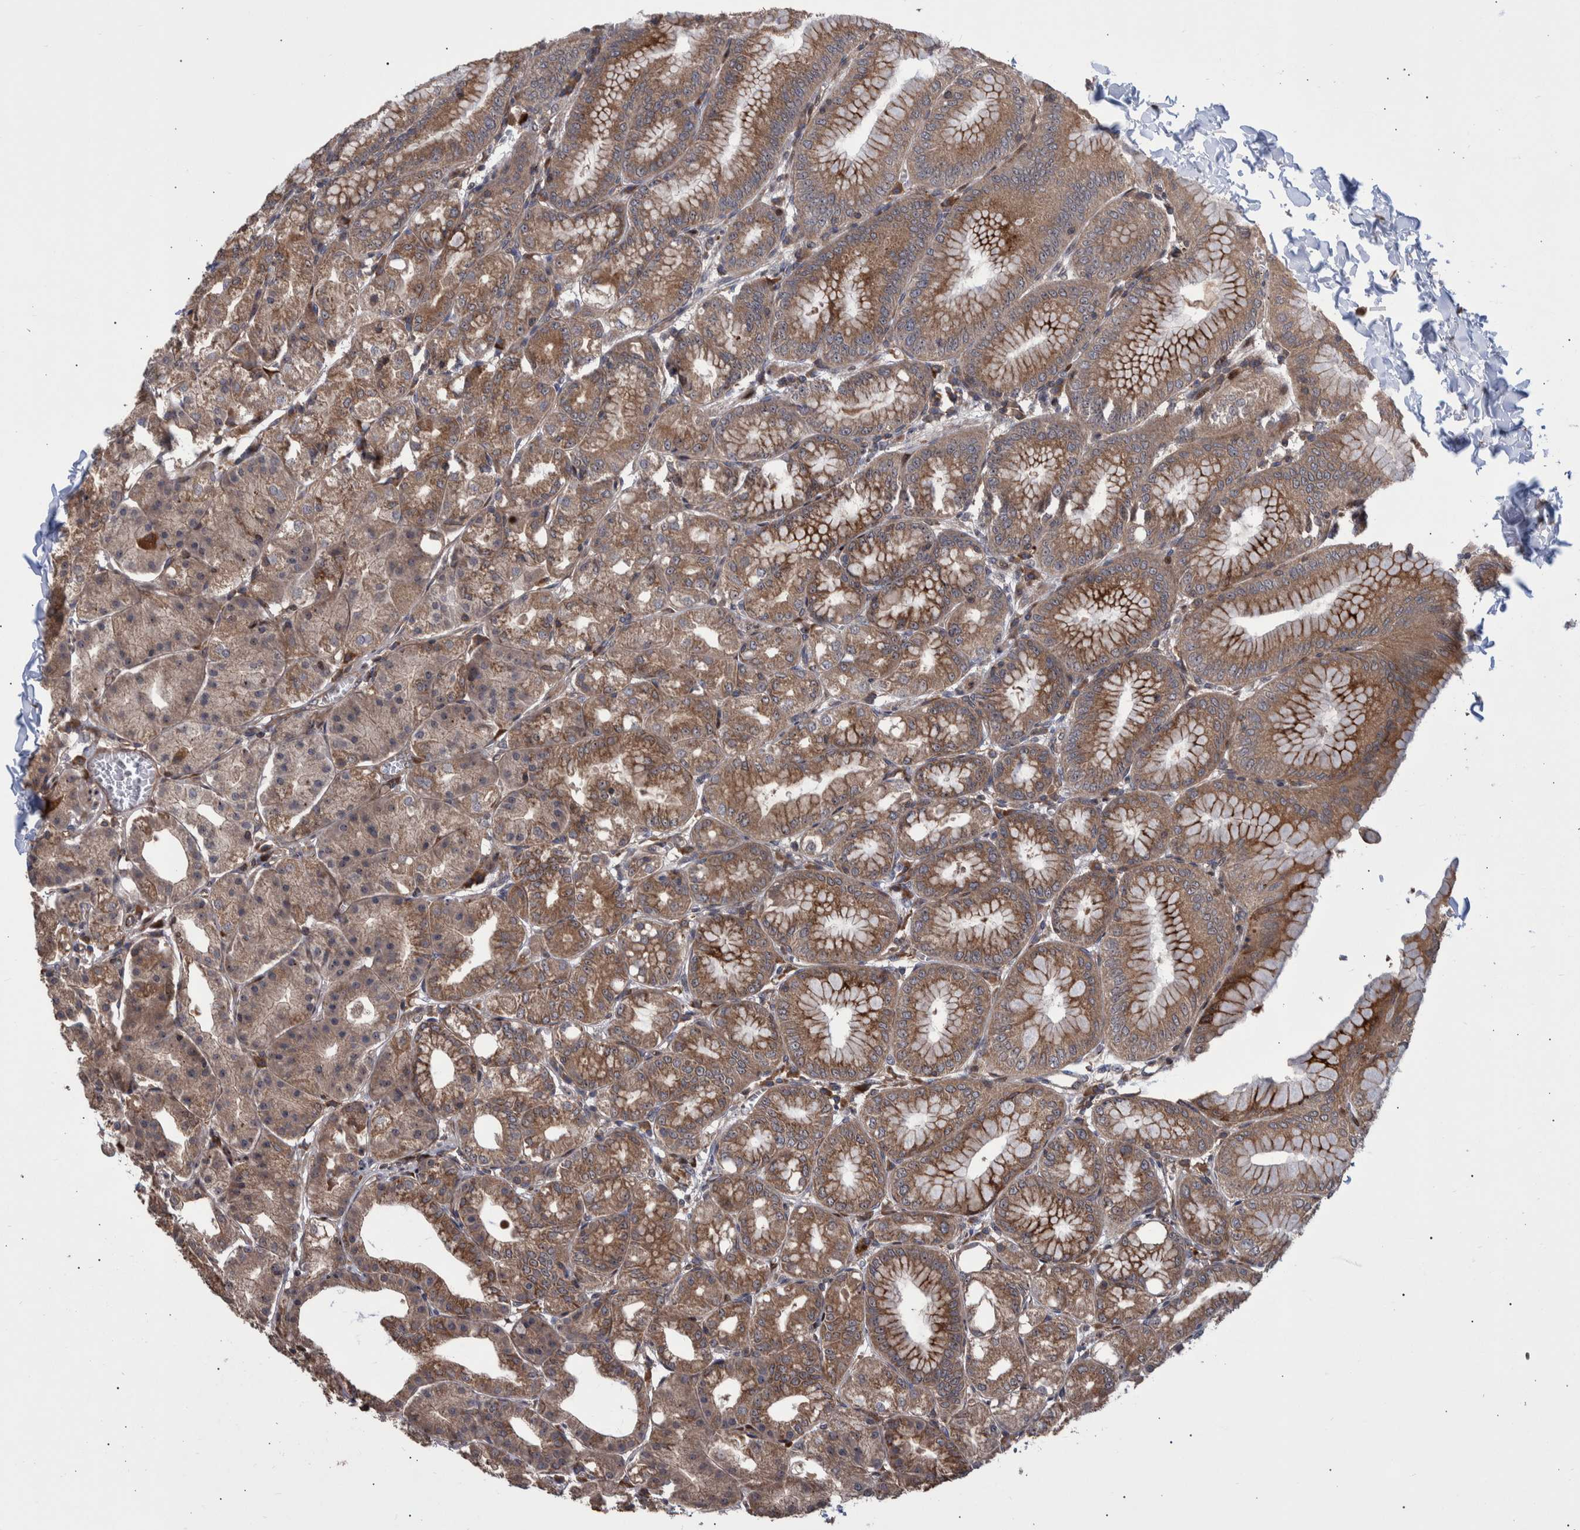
{"staining": {"intensity": "strong", "quantity": ">75%", "location": "cytoplasmic/membranous"}, "tissue": "stomach", "cell_type": "Glandular cells", "image_type": "normal", "snomed": [{"axis": "morphology", "description": "Normal tissue, NOS"}, {"axis": "topography", "description": "Stomach, lower"}], "caption": "Immunohistochemistry (IHC) (DAB (3,3'-diaminobenzidine)) staining of benign stomach demonstrates strong cytoplasmic/membranous protein positivity in about >75% of glandular cells. Nuclei are stained in blue.", "gene": "SHISA6", "patient": {"sex": "male", "age": 71}}